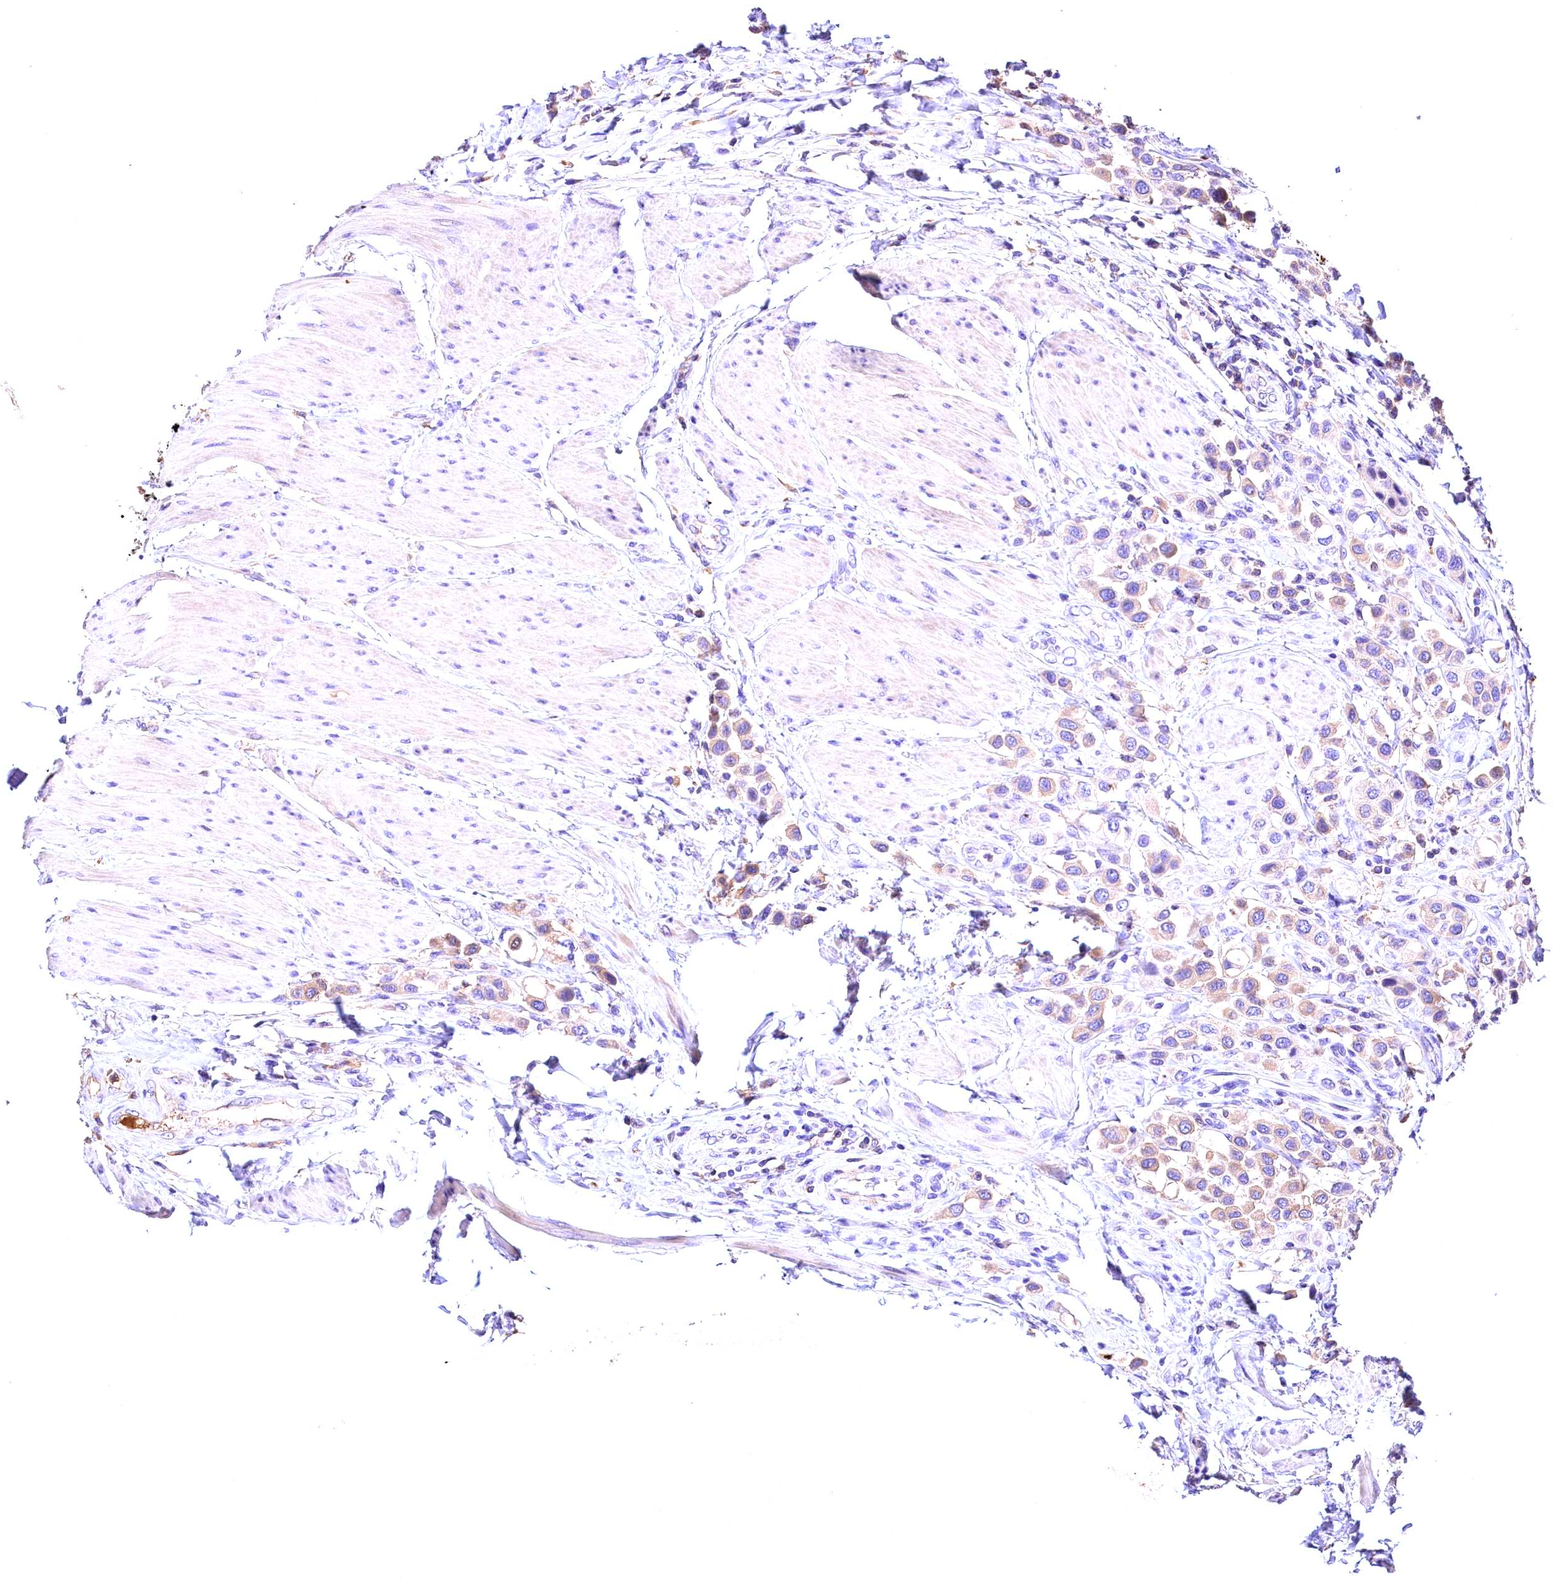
{"staining": {"intensity": "weak", "quantity": "<25%", "location": "cytoplasmic/membranous"}, "tissue": "urothelial cancer", "cell_type": "Tumor cells", "image_type": "cancer", "snomed": [{"axis": "morphology", "description": "Urothelial carcinoma, High grade"}, {"axis": "topography", "description": "Urinary bladder"}], "caption": "An immunohistochemistry (IHC) histopathology image of urothelial carcinoma (high-grade) is shown. There is no staining in tumor cells of urothelial carcinoma (high-grade).", "gene": "ARMC6", "patient": {"sex": "male", "age": 50}}